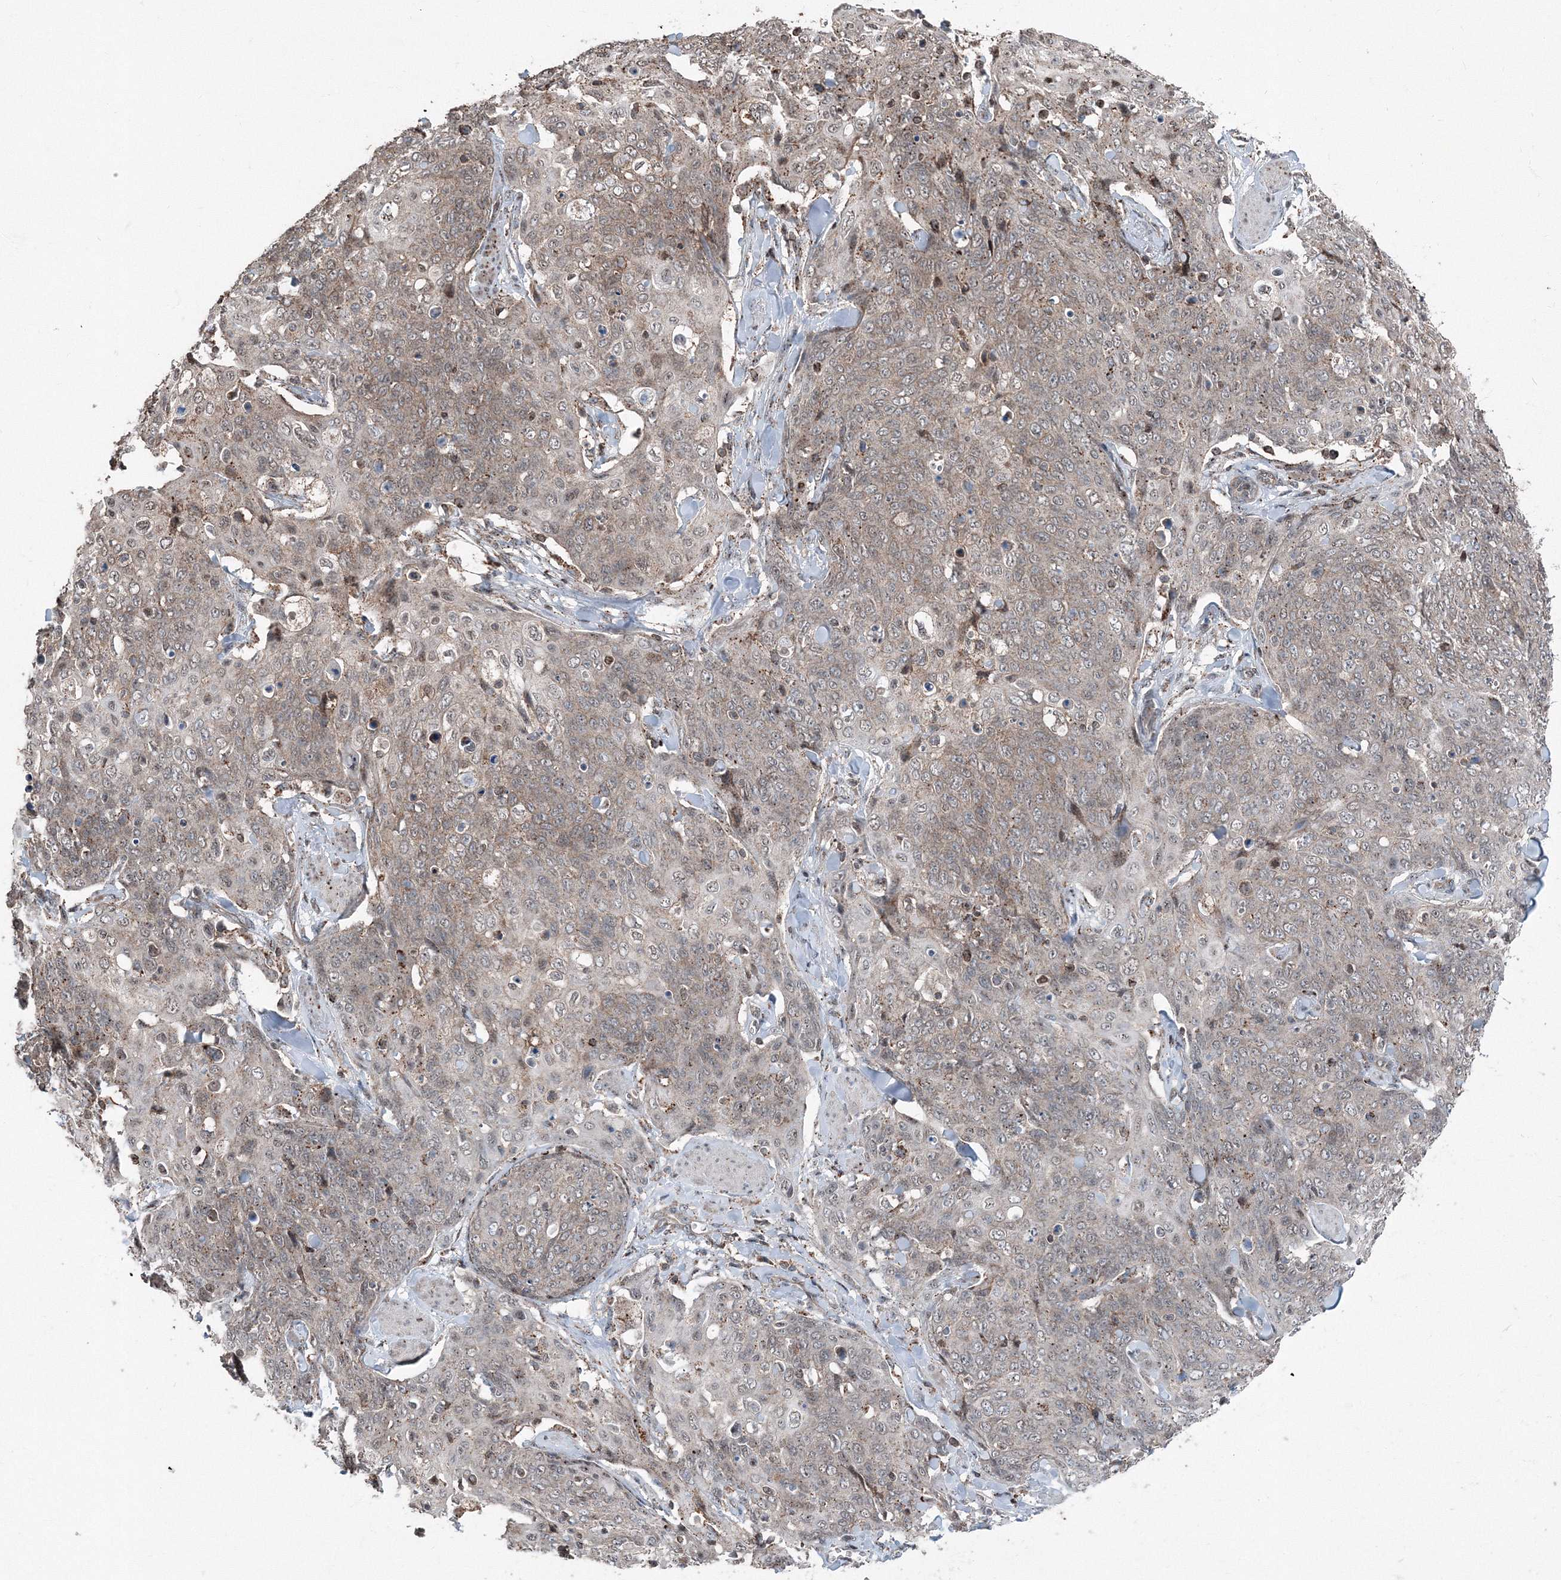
{"staining": {"intensity": "moderate", "quantity": ">75%", "location": "cytoplasmic/membranous,nuclear"}, "tissue": "skin cancer", "cell_type": "Tumor cells", "image_type": "cancer", "snomed": [{"axis": "morphology", "description": "Squamous cell carcinoma, NOS"}, {"axis": "topography", "description": "Skin"}, {"axis": "topography", "description": "Vulva"}], "caption": "Human skin cancer stained for a protein (brown) shows moderate cytoplasmic/membranous and nuclear positive expression in approximately >75% of tumor cells.", "gene": "AASDH", "patient": {"sex": "female", "age": 85}}